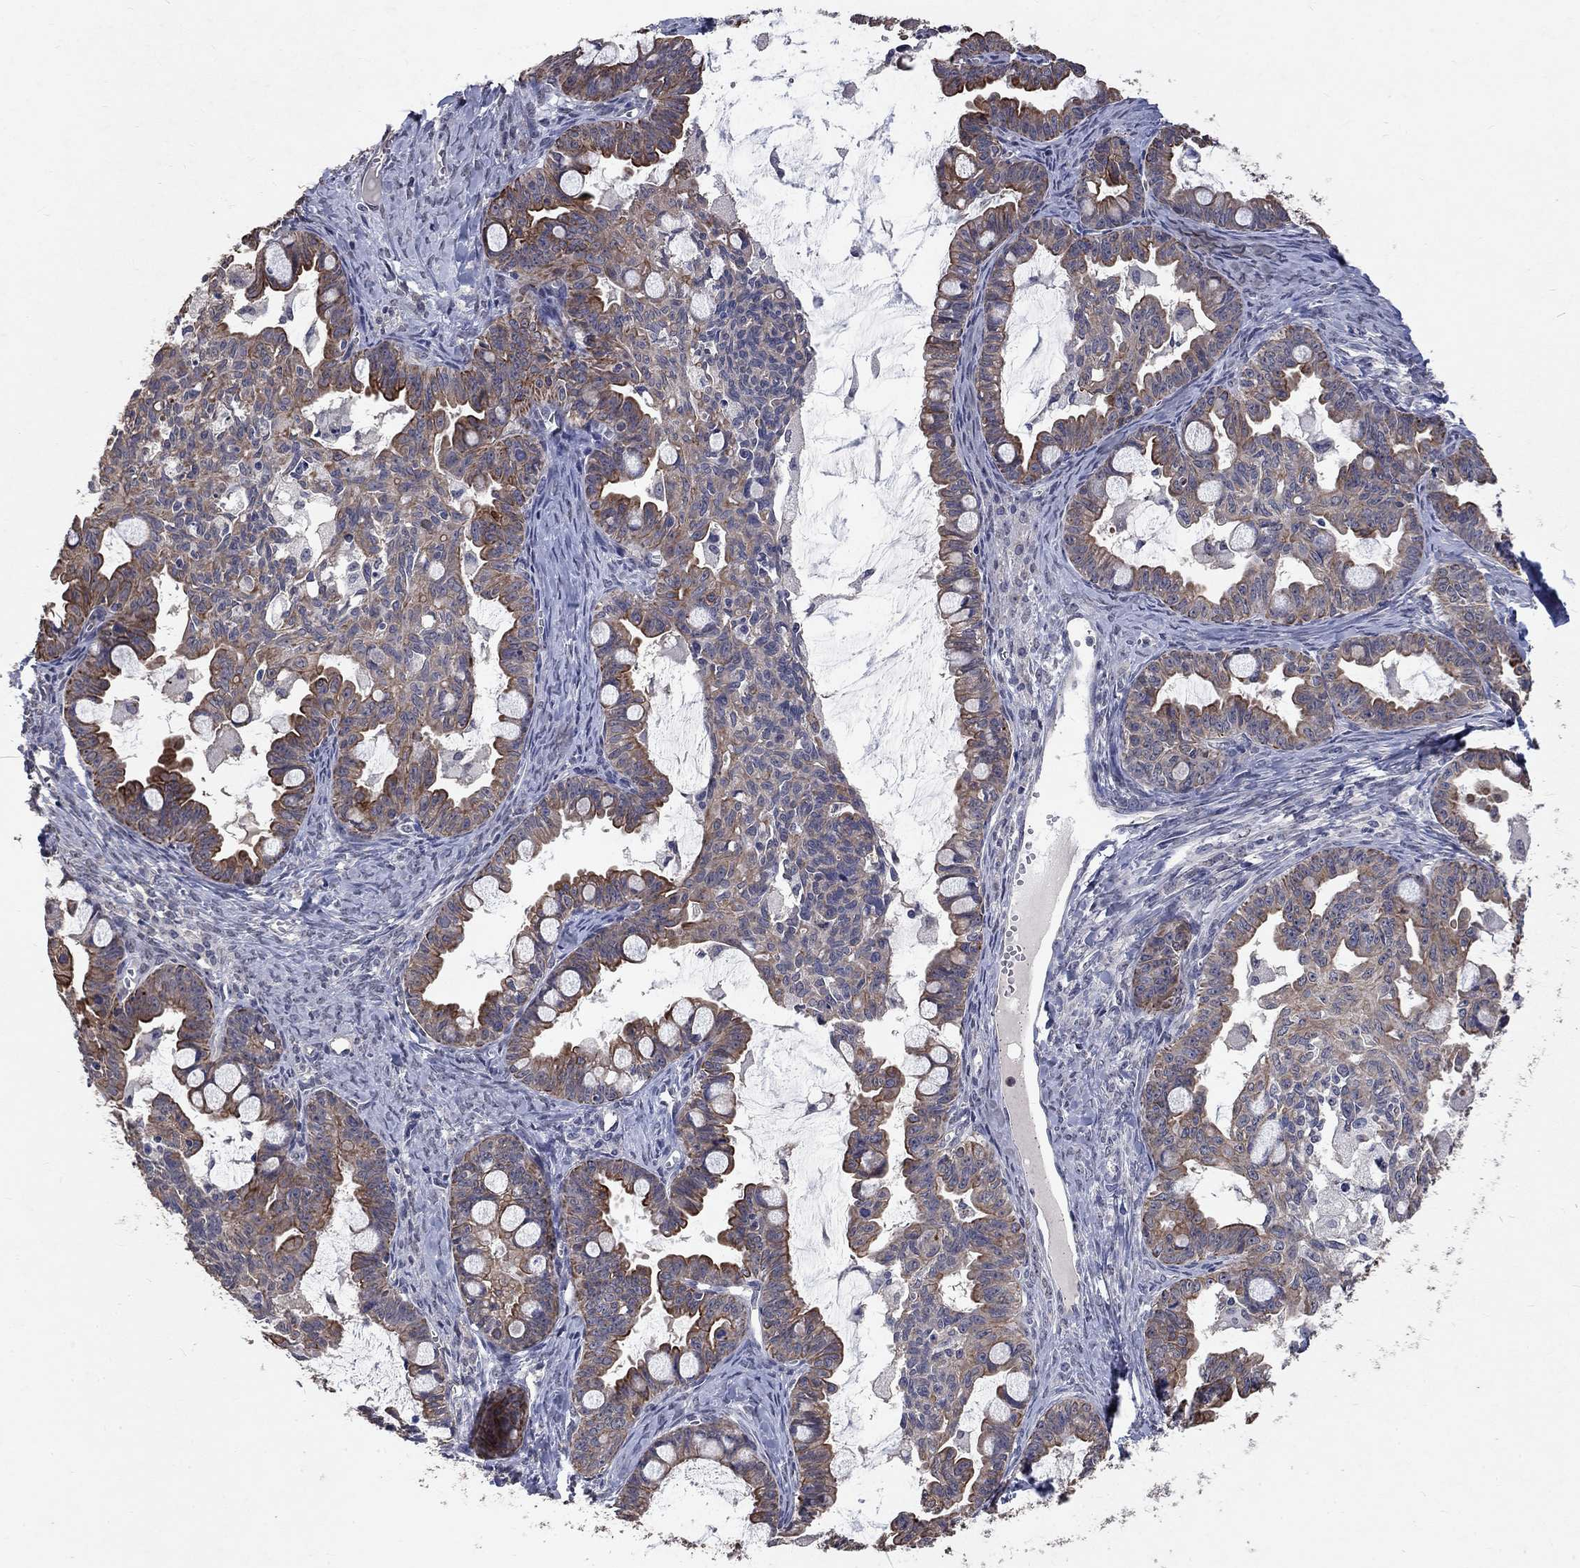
{"staining": {"intensity": "strong", "quantity": "<25%", "location": "cytoplasmic/membranous"}, "tissue": "ovarian cancer", "cell_type": "Tumor cells", "image_type": "cancer", "snomed": [{"axis": "morphology", "description": "Cystadenocarcinoma, mucinous, NOS"}, {"axis": "topography", "description": "Ovary"}], "caption": "The photomicrograph demonstrates staining of ovarian cancer, revealing strong cytoplasmic/membranous protein expression (brown color) within tumor cells.", "gene": "CHST5", "patient": {"sex": "female", "age": 63}}